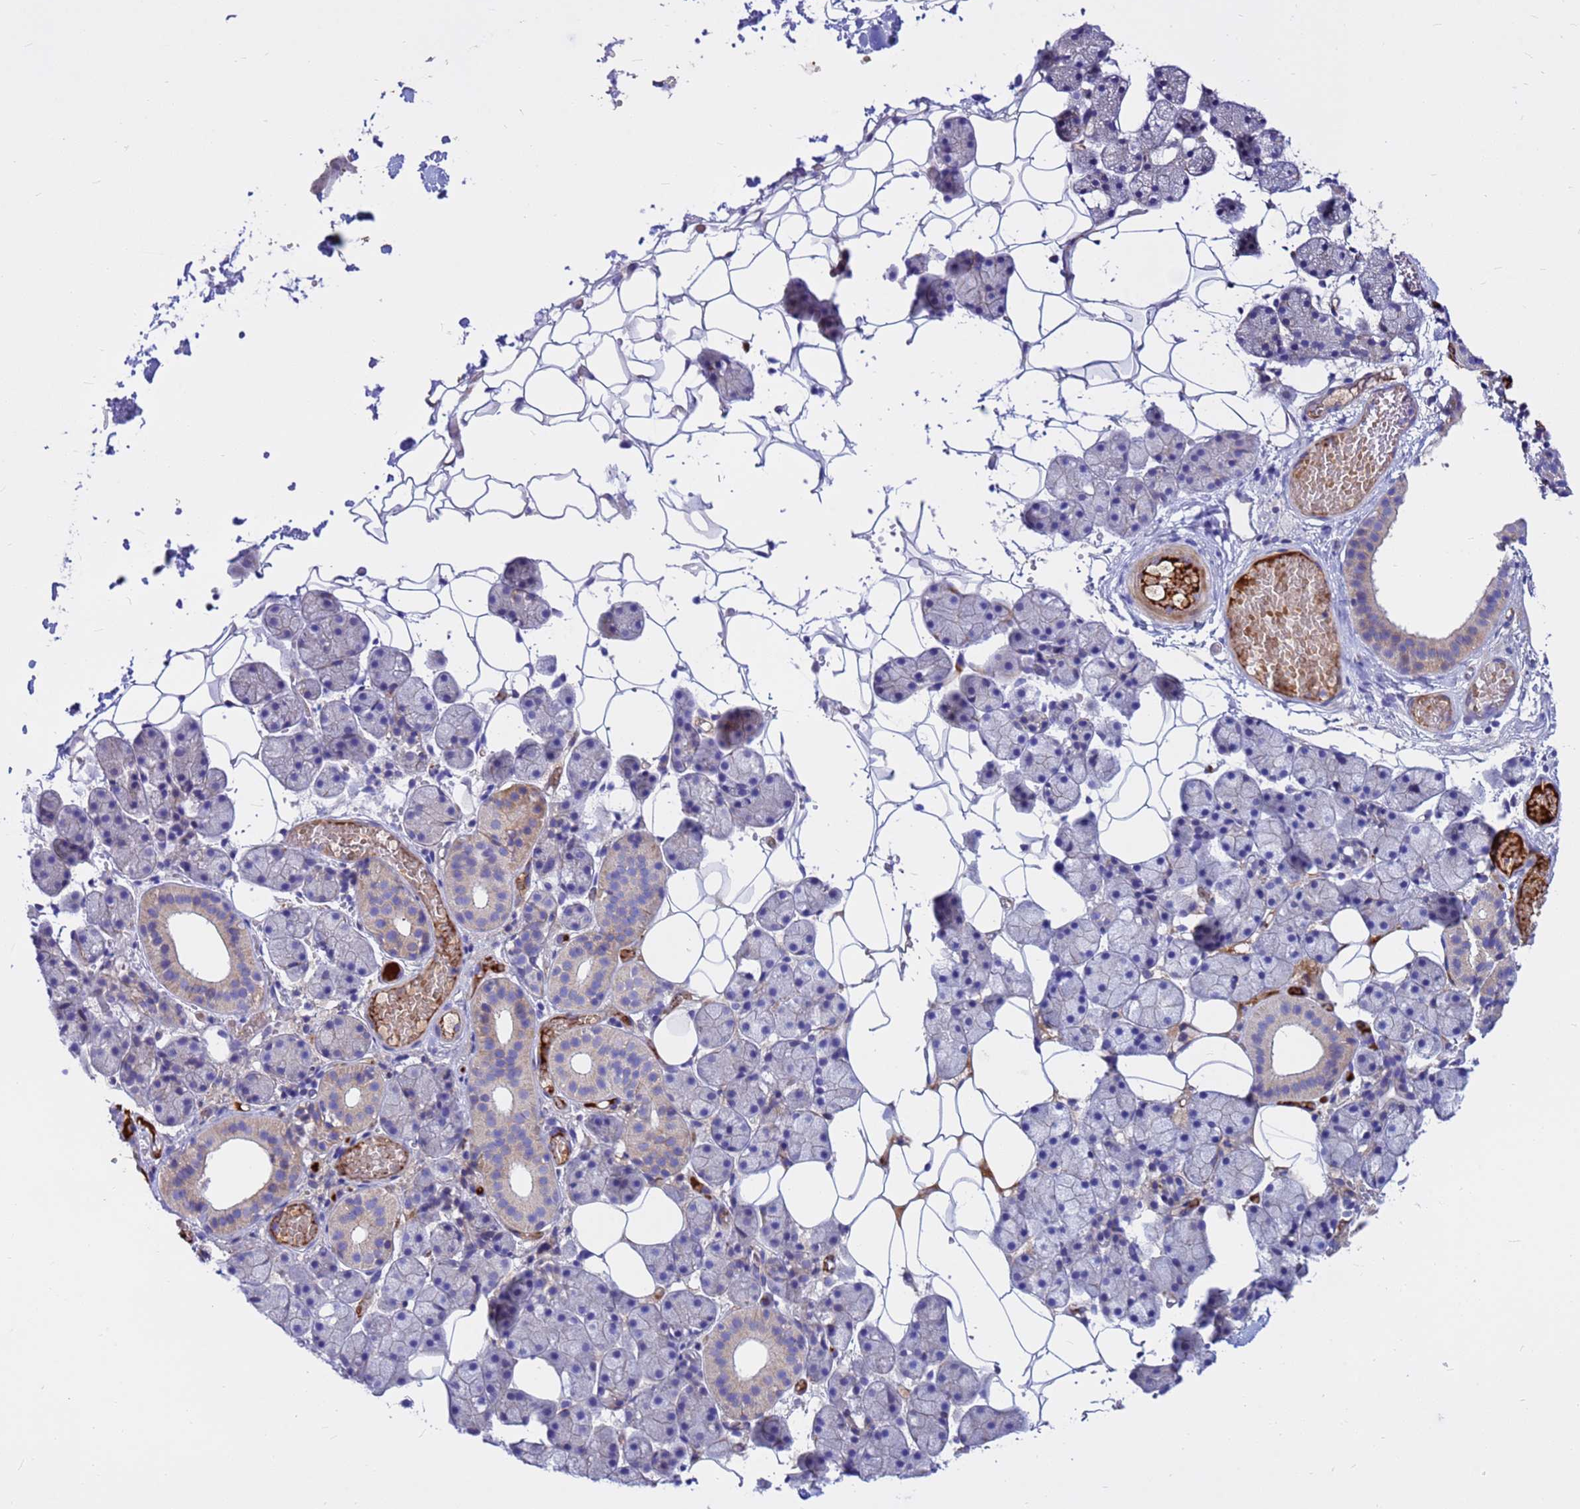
{"staining": {"intensity": "weak", "quantity": "<25%", "location": "cytoplasmic/membranous"}, "tissue": "salivary gland", "cell_type": "Glandular cells", "image_type": "normal", "snomed": [{"axis": "morphology", "description": "Normal tissue, NOS"}, {"axis": "topography", "description": "Salivary gland"}], "caption": "A photomicrograph of human salivary gland is negative for staining in glandular cells. (DAB immunohistochemistry with hematoxylin counter stain).", "gene": "CRHBP", "patient": {"sex": "female", "age": 33}}